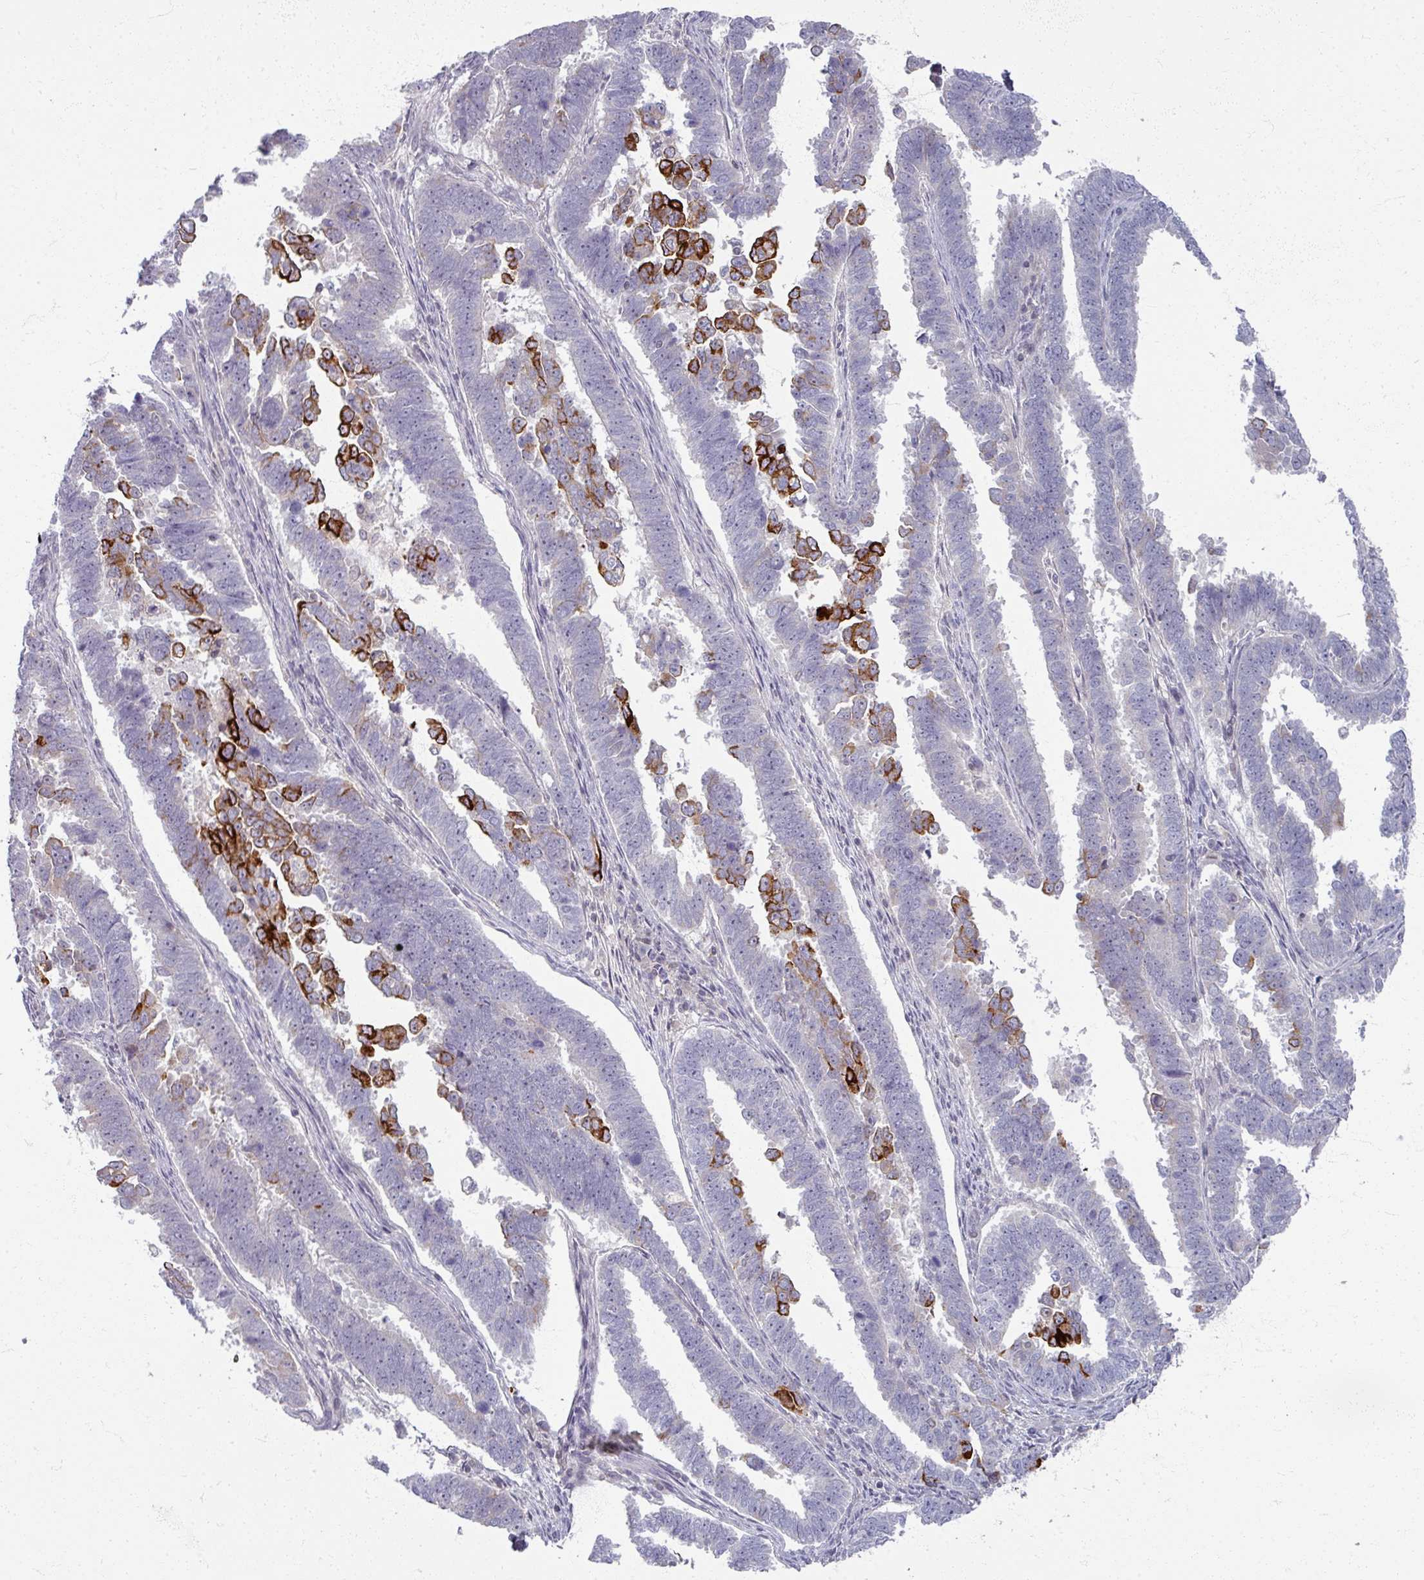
{"staining": {"intensity": "strong", "quantity": "<25%", "location": "cytoplasmic/membranous"}, "tissue": "endometrial cancer", "cell_type": "Tumor cells", "image_type": "cancer", "snomed": [{"axis": "morphology", "description": "Adenocarcinoma, NOS"}, {"axis": "topography", "description": "Endometrium"}], "caption": "Immunohistochemical staining of adenocarcinoma (endometrial) shows medium levels of strong cytoplasmic/membranous positivity in about <25% of tumor cells. (brown staining indicates protein expression, while blue staining denotes nuclei).", "gene": "TTLL7", "patient": {"sex": "female", "age": 75}}